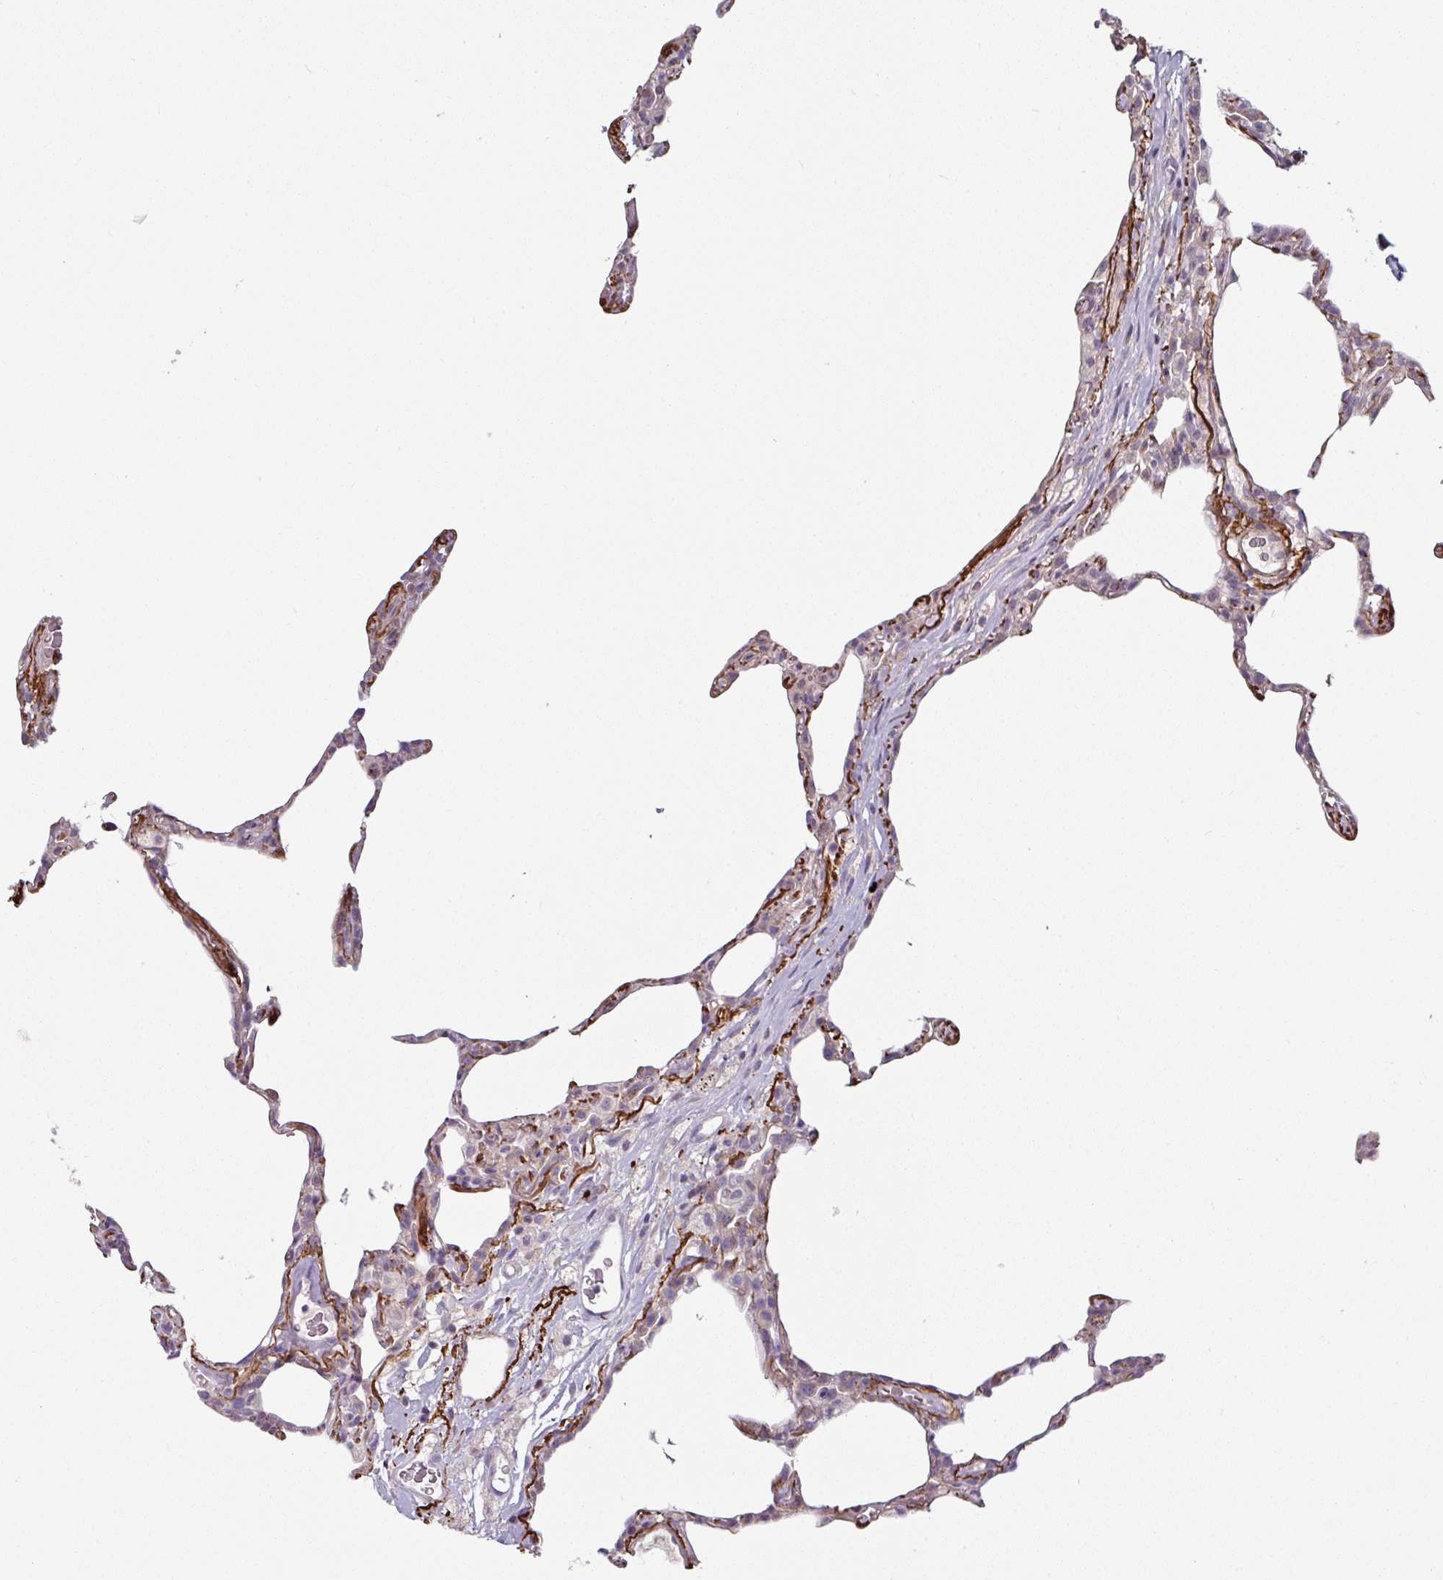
{"staining": {"intensity": "weak", "quantity": "<25%", "location": "cytoplasmic/membranous"}, "tissue": "lung", "cell_type": "Alveolar cells", "image_type": "normal", "snomed": [{"axis": "morphology", "description": "Normal tissue, NOS"}, {"axis": "topography", "description": "Lung"}], "caption": "Immunohistochemistry histopathology image of normal human lung stained for a protein (brown), which exhibits no staining in alveolar cells. (Stains: DAB immunohistochemistry with hematoxylin counter stain, Microscopy: brightfield microscopy at high magnification).", "gene": "MTMR14", "patient": {"sex": "female", "age": 57}}